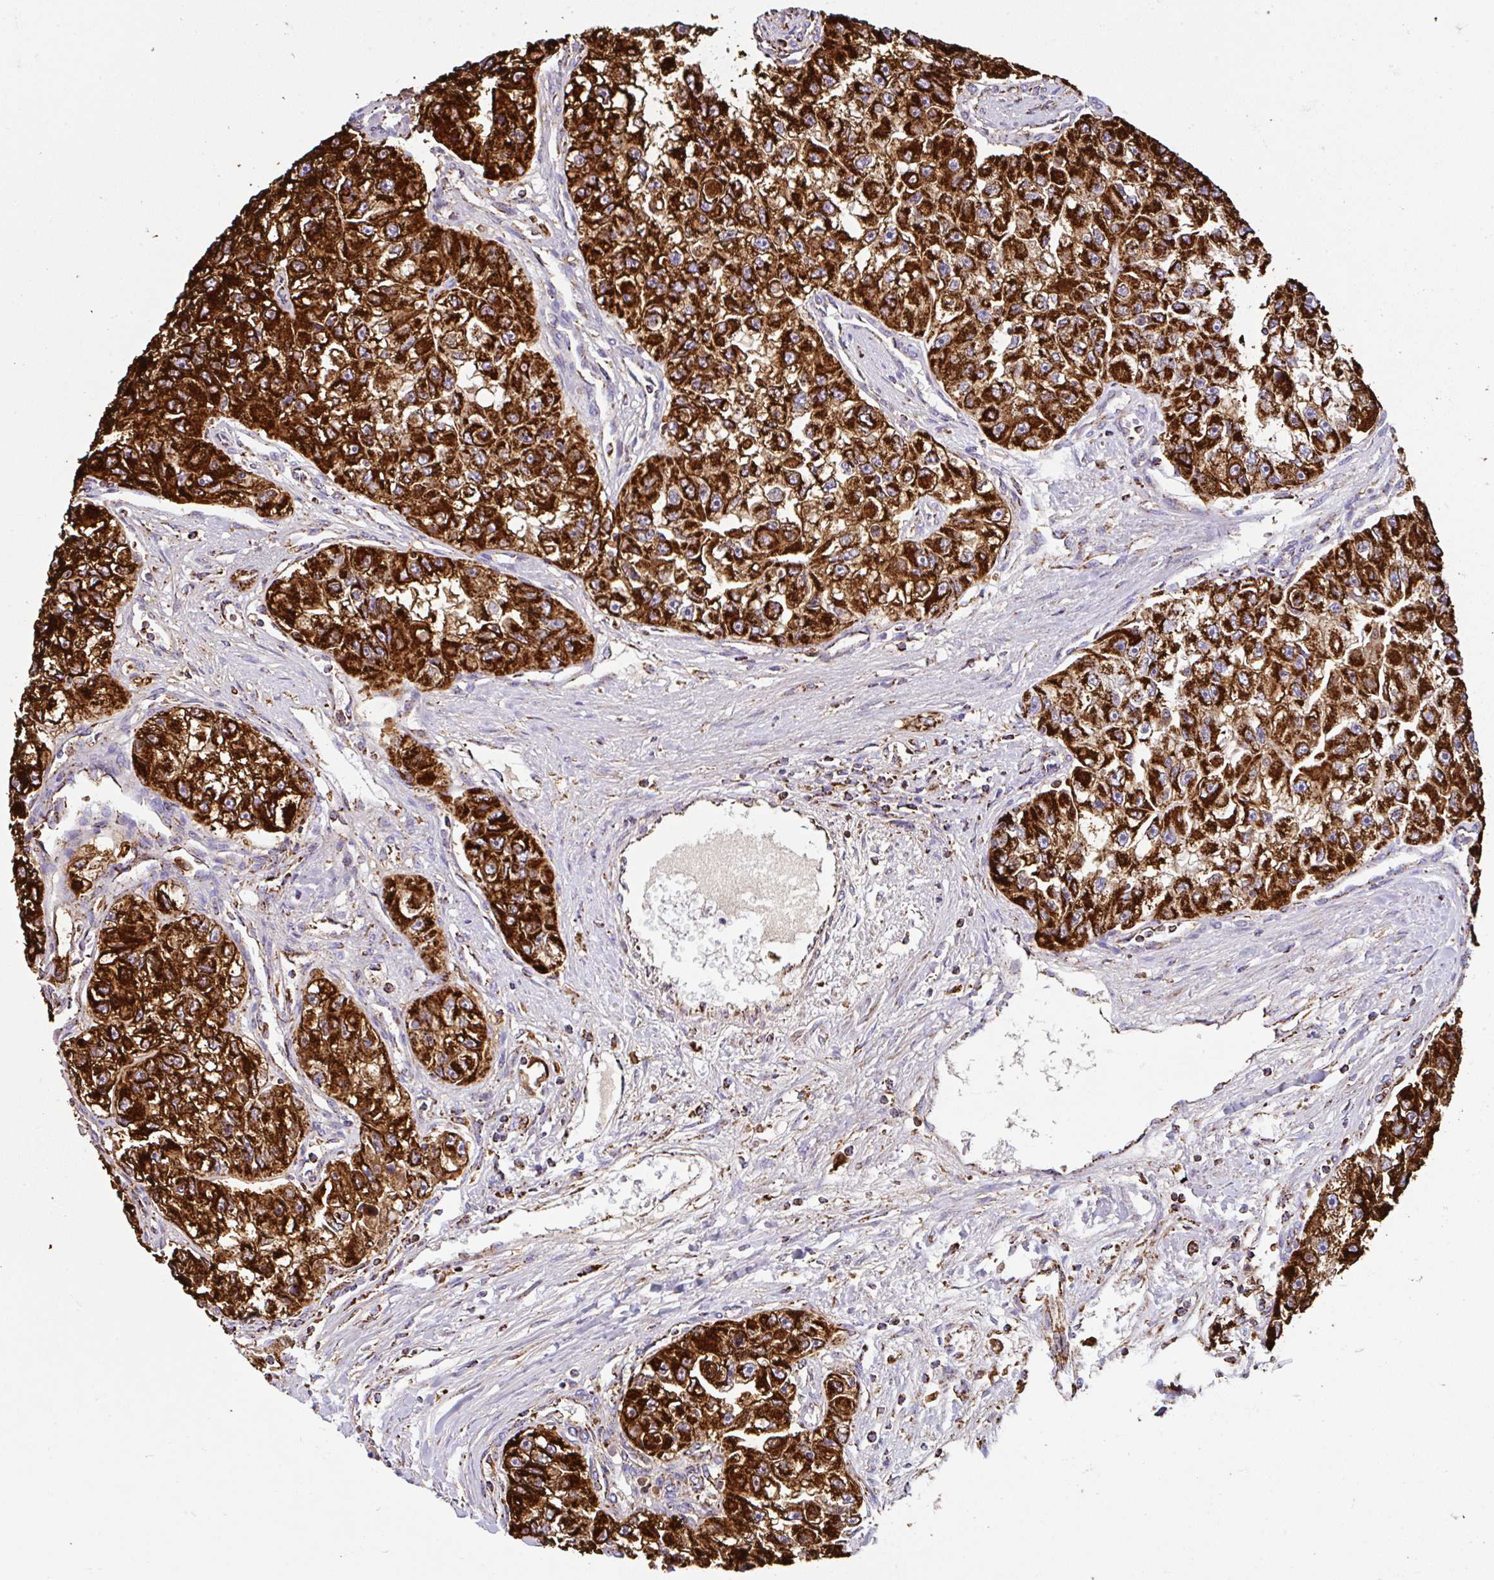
{"staining": {"intensity": "strong", "quantity": ">75%", "location": "cytoplasmic/membranous"}, "tissue": "renal cancer", "cell_type": "Tumor cells", "image_type": "cancer", "snomed": [{"axis": "morphology", "description": "Adenocarcinoma, NOS"}, {"axis": "topography", "description": "Kidney"}], "caption": "The image reveals immunohistochemical staining of renal cancer (adenocarcinoma). There is strong cytoplasmic/membranous expression is present in about >75% of tumor cells. The staining is performed using DAB (3,3'-diaminobenzidine) brown chromogen to label protein expression. The nuclei are counter-stained blue using hematoxylin.", "gene": "ANKRD33B", "patient": {"sex": "male", "age": 63}}